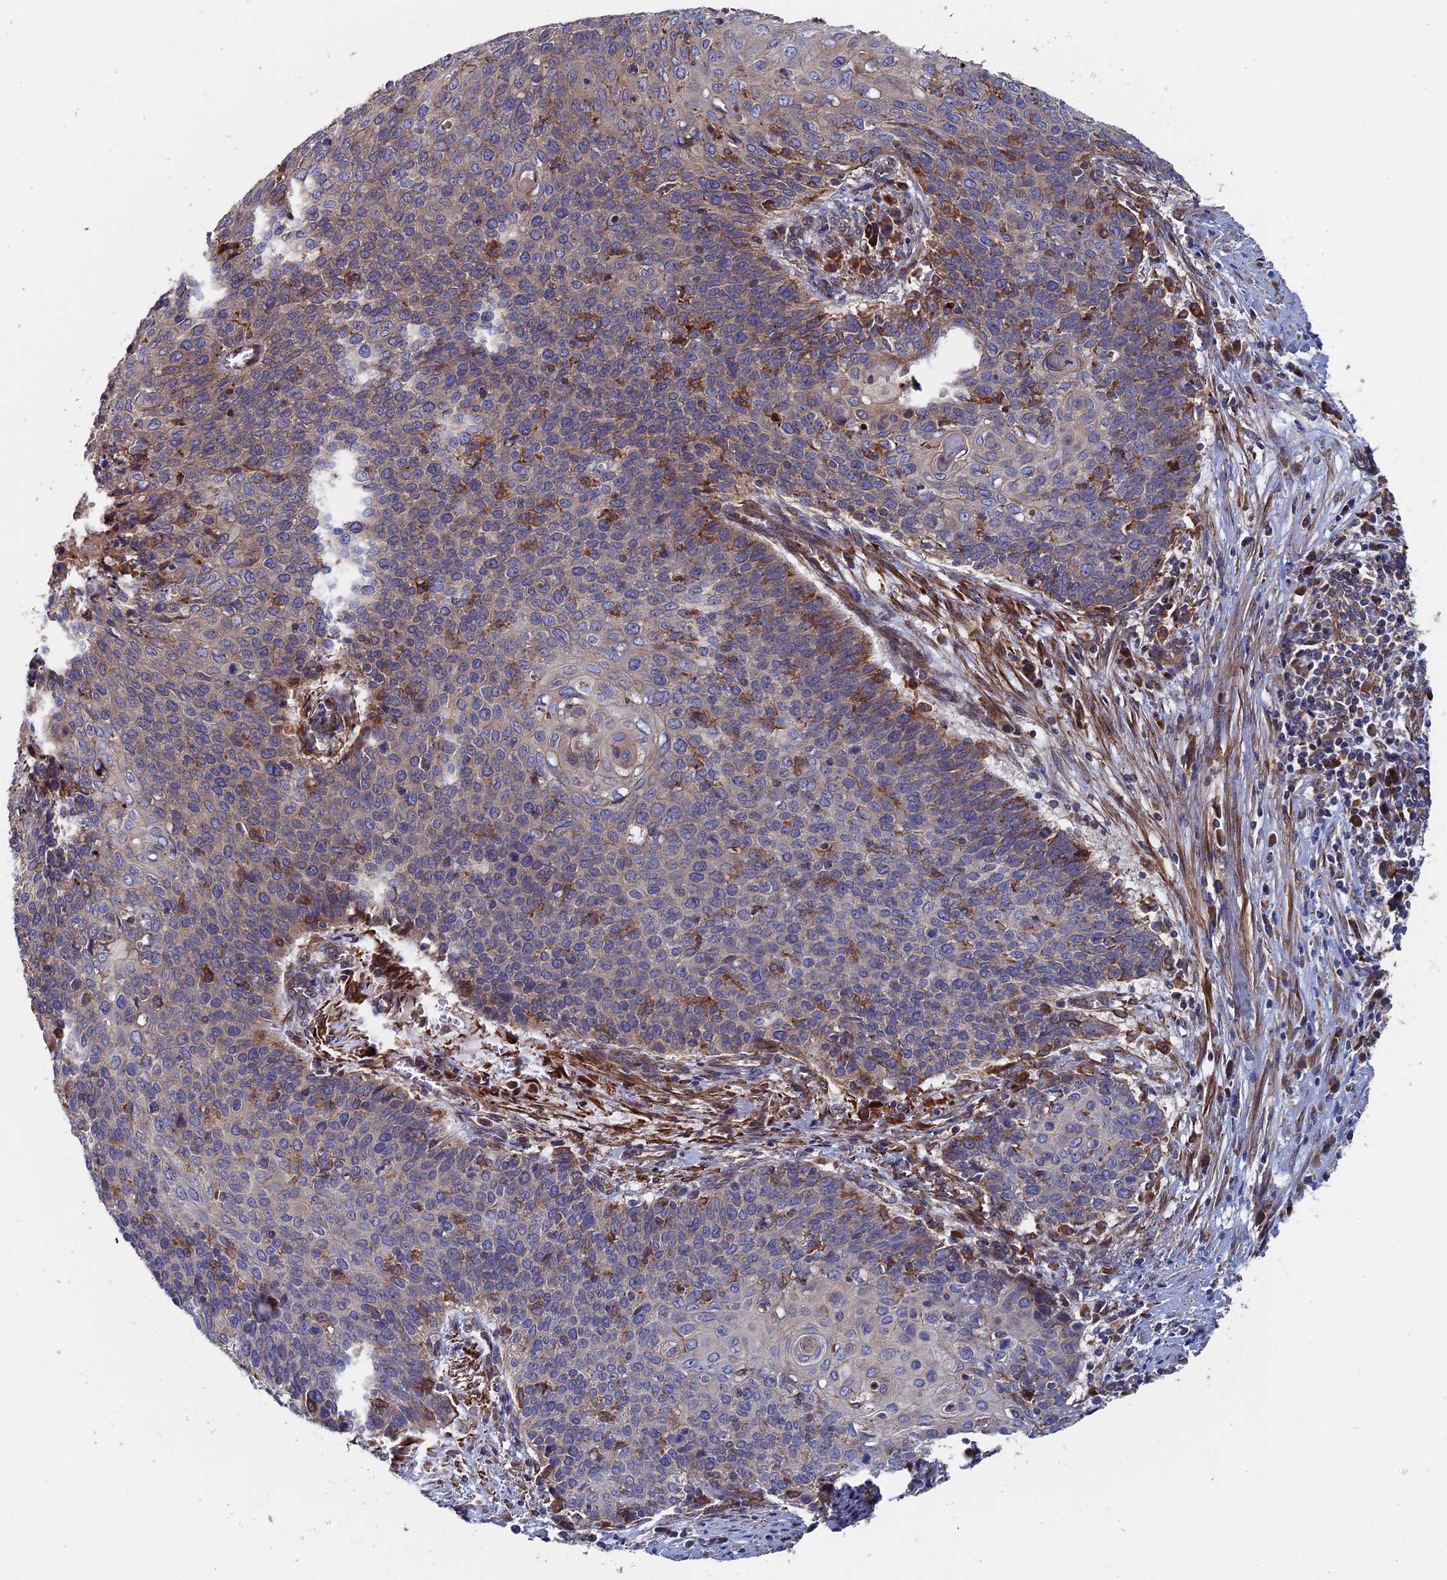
{"staining": {"intensity": "moderate", "quantity": "<25%", "location": "cytoplasmic/membranous"}, "tissue": "cervical cancer", "cell_type": "Tumor cells", "image_type": "cancer", "snomed": [{"axis": "morphology", "description": "Squamous cell carcinoma, NOS"}, {"axis": "topography", "description": "Cervix"}], "caption": "Cervical cancer tissue shows moderate cytoplasmic/membranous positivity in approximately <25% of tumor cells The protein is shown in brown color, while the nuclei are stained blue.", "gene": "DNAJC3", "patient": {"sex": "female", "age": 39}}